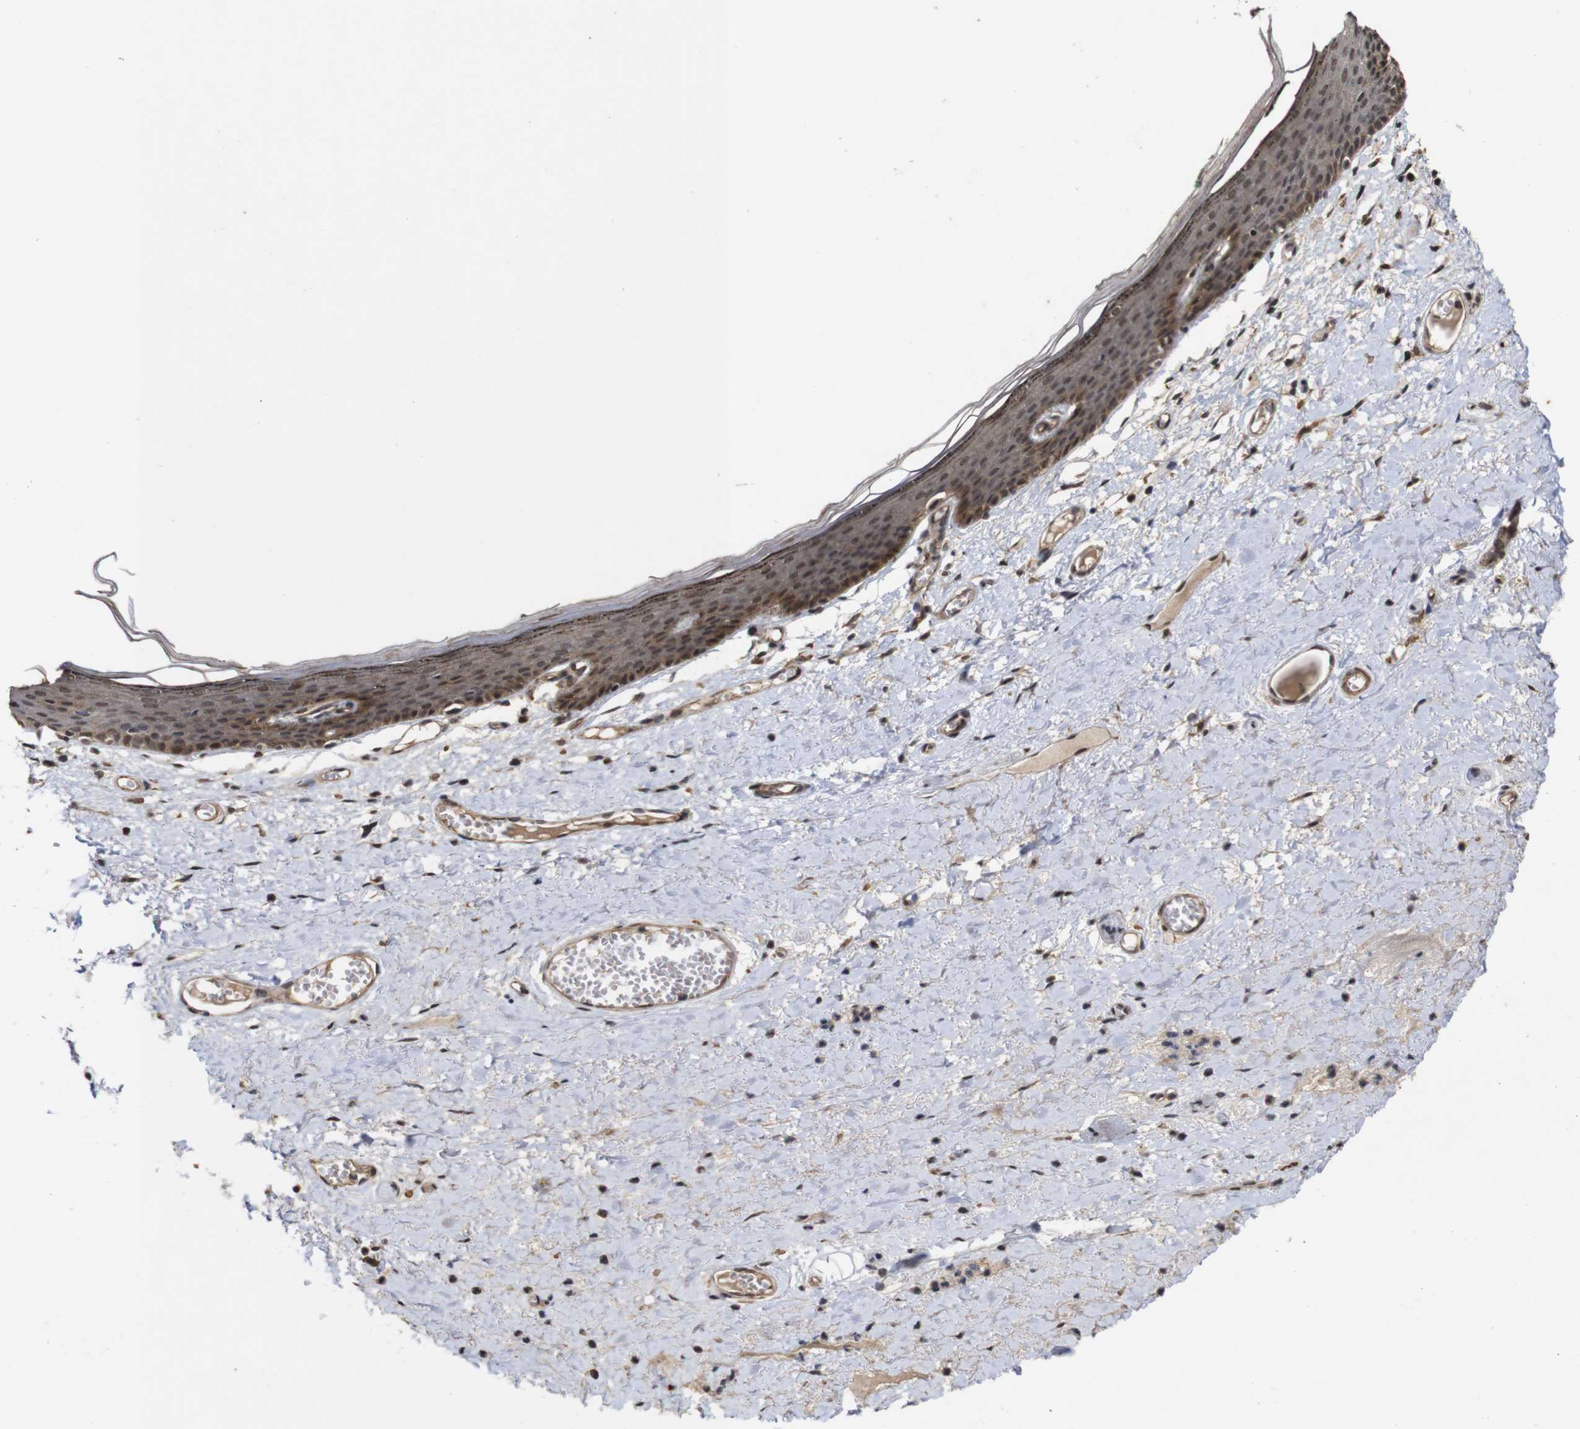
{"staining": {"intensity": "moderate", "quantity": ">75%", "location": "cytoplasmic/membranous"}, "tissue": "skin", "cell_type": "Epidermal cells", "image_type": "normal", "snomed": [{"axis": "morphology", "description": "Normal tissue, NOS"}, {"axis": "topography", "description": "Vulva"}], "caption": "Human skin stained for a protein (brown) exhibits moderate cytoplasmic/membranous positive staining in about >75% of epidermal cells.", "gene": "NANOS1", "patient": {"sex": "female", "age": 54}}